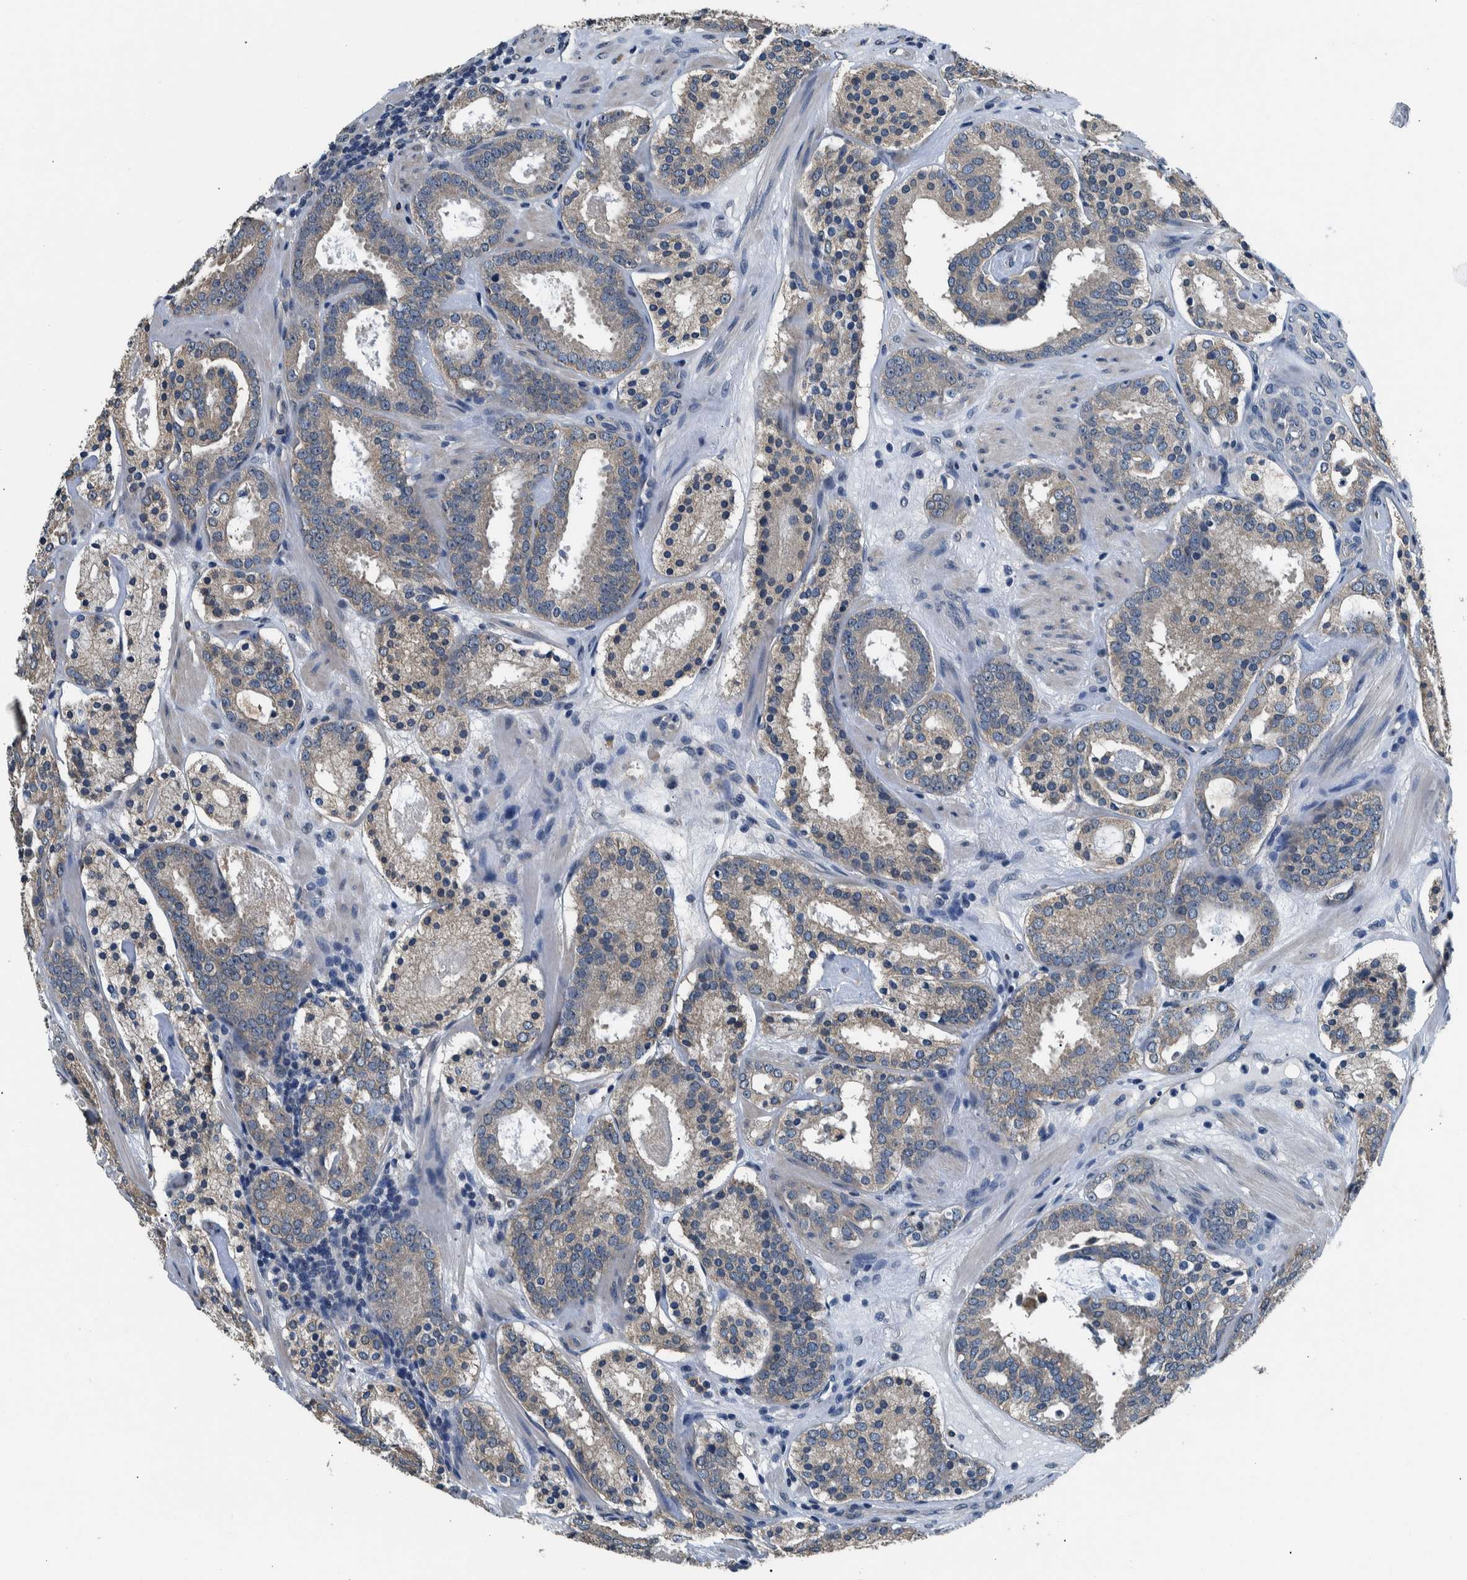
{"staining": {"intensity": "weak", "quantity": ">75%", "location": "cytoplasmic/membranous"}, "tissue": "prostate cancer", "cell_type": "Tumor cells", "image_type": "cancer", "snomed": [{"axis": "morphology", "description": "Adenocarcinoma, Low grade"}, {"axis": "topography", "description": "Prostate"}], "caption": "Immunohistochemical staining of prostate cancer demonstrates low levels of weak cytoplasmic/membranous positivity in about >75% of tumor cells.", "gene": "NIBAN2", "patient": {"sex": "male", "age": 69}}